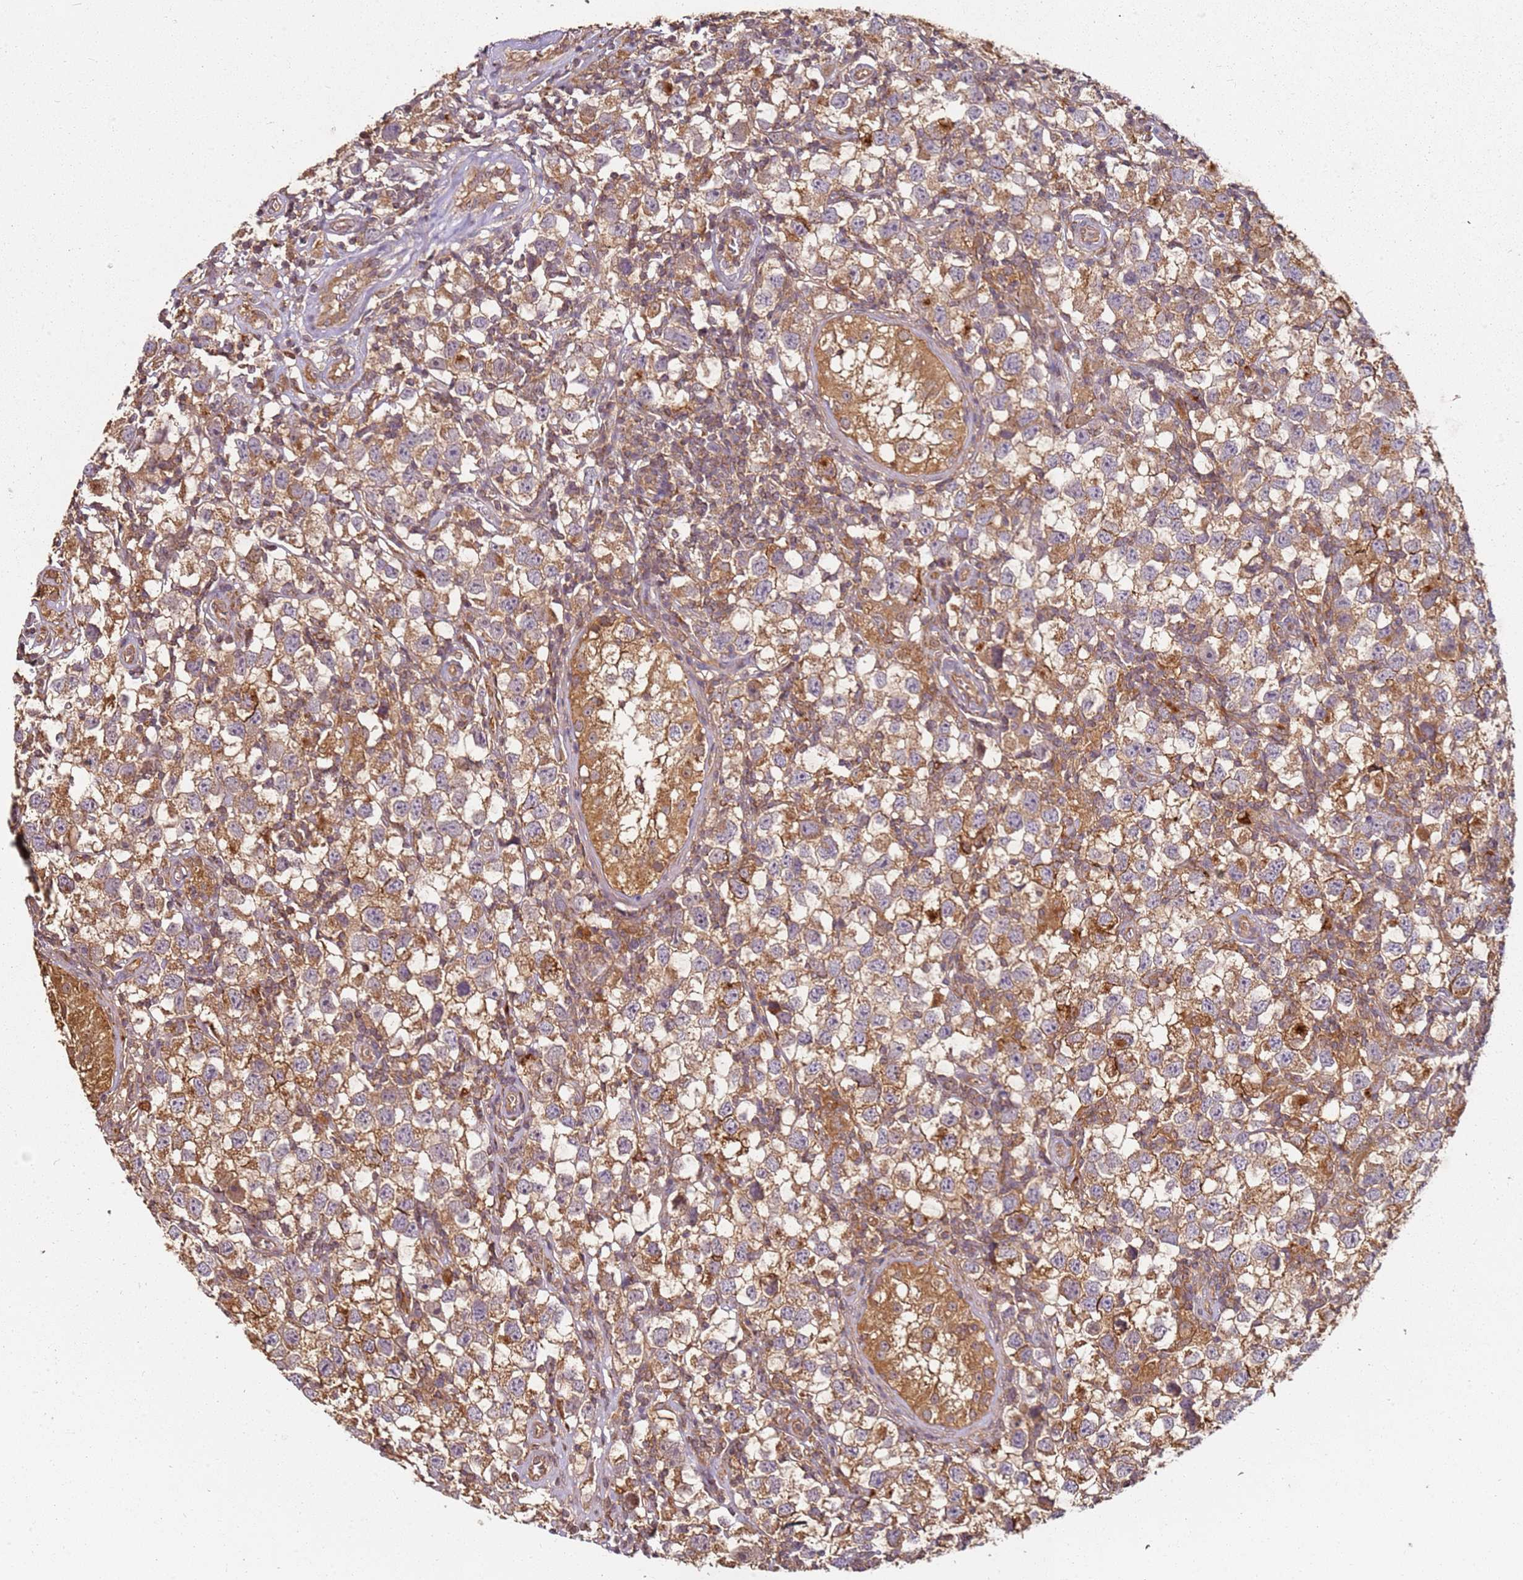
{"staining": {"intensity": "moderate", "quantity": ">75%", "location": "cytoplasmic/membranous"}, "tissue": "testis cancer", "cell_type": "Tumor cells", "image_type": "cancer", "snomed": [{"axis": "morphology", "description": "Seminoma, NOS"}, {"axis": "morphology", "description": "Carcinoma, Embryonal, NOS"}, {"axis": "topography", "description": "Testis"}], "caption": "This histopathology image exhibits immunohistochemistry (IHC) staining of embryonal carcinoma (testis), with medium moderate cytoplasmic/membranous expression in about >75% of tumor cells.", "gene": "SCGB2B2", "patient": {"sex": "male", "age": 29}}